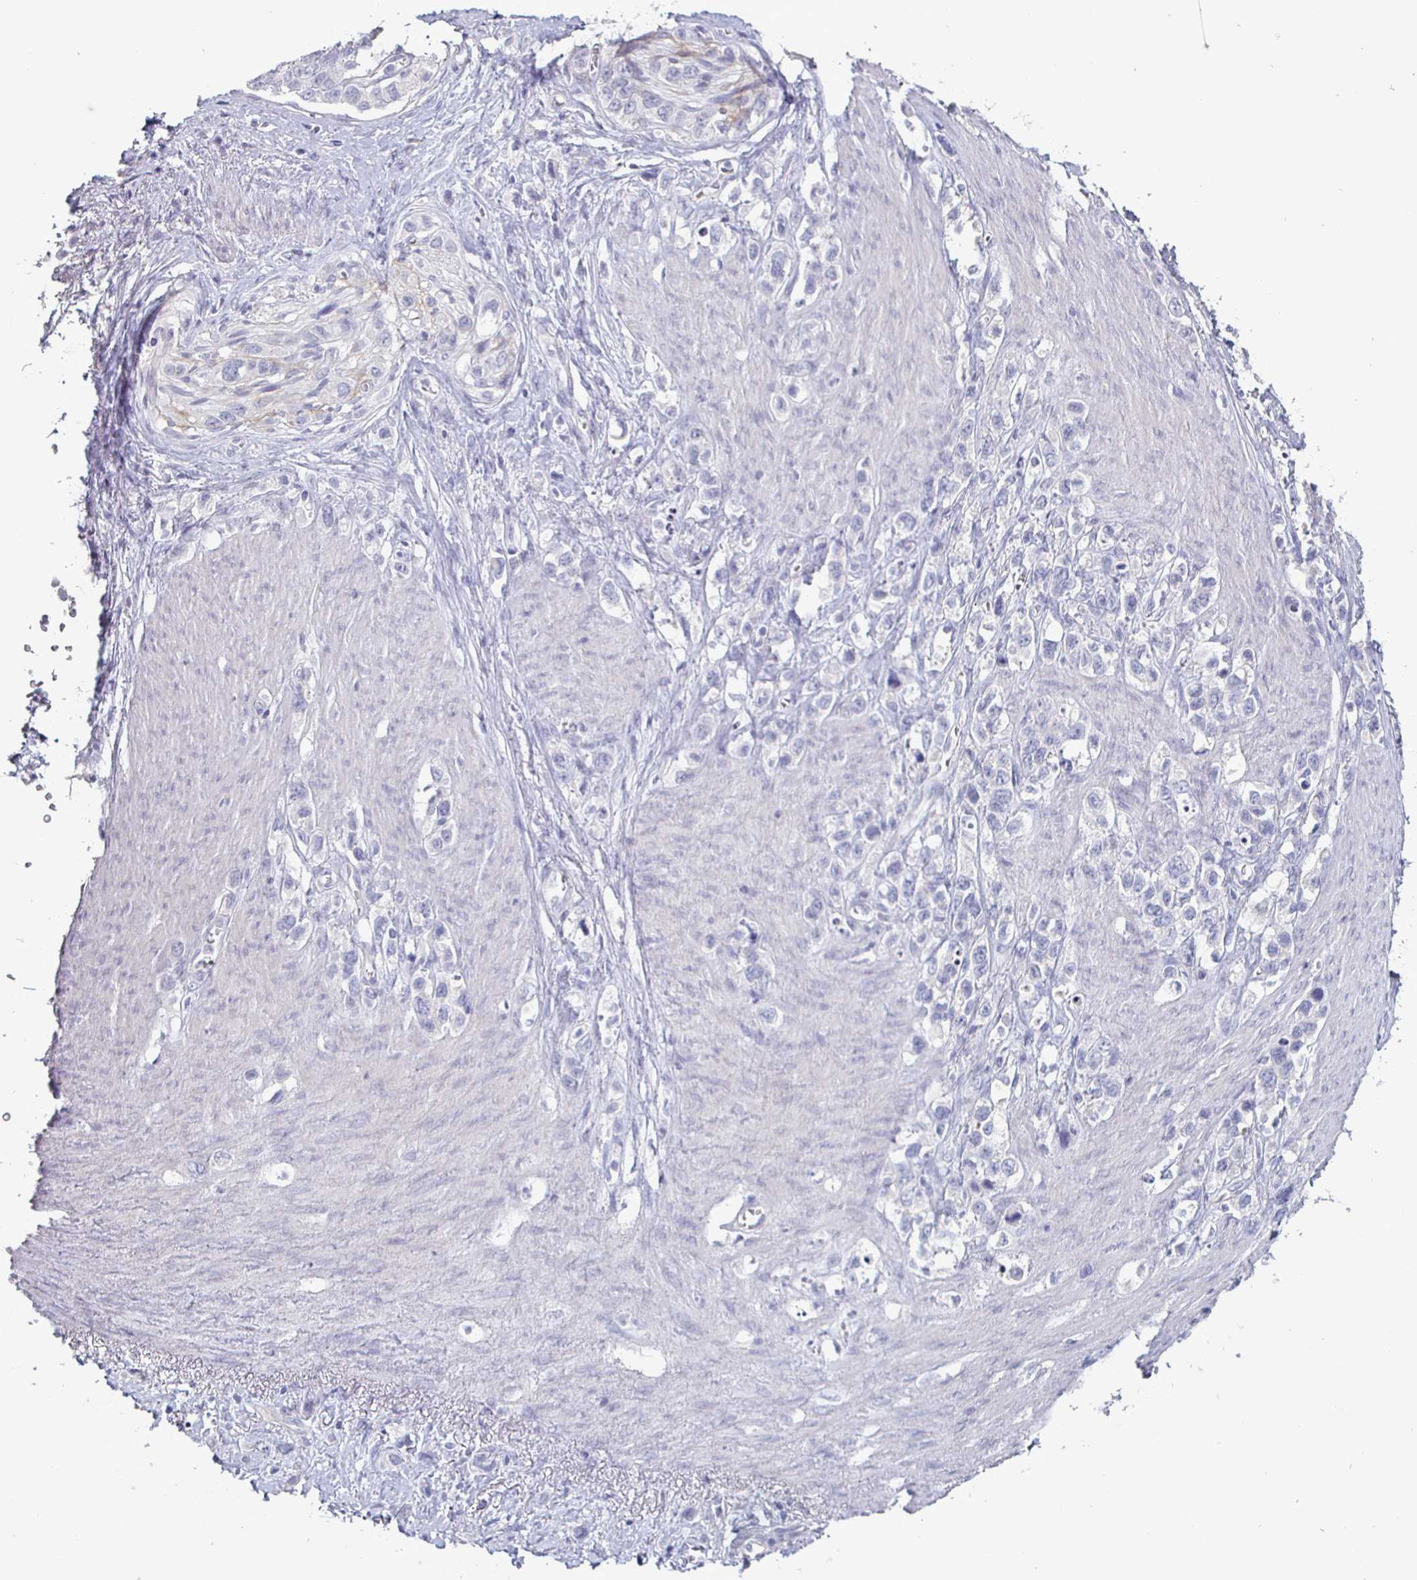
{"staining": {"intensity": "negative", "quantity": "none", "location": "none"}, "tissue": "stomach cancer", "cell_type": "Tumor cells", "image_type": "cancer", "snomed": [{"axis": "morphology", "description": "Adenocarcinoma, NOS"}, {"axis": "topography", "description": "Stomach"}], "caption": "Immunohistochemistry image of human stomach cancer (adenocarcinoma) stained for a protein (brown), which demonstrates no expression in tumor cells.", "gene": "ENPP1", "patient": {"sex": "female", "age": 65}}